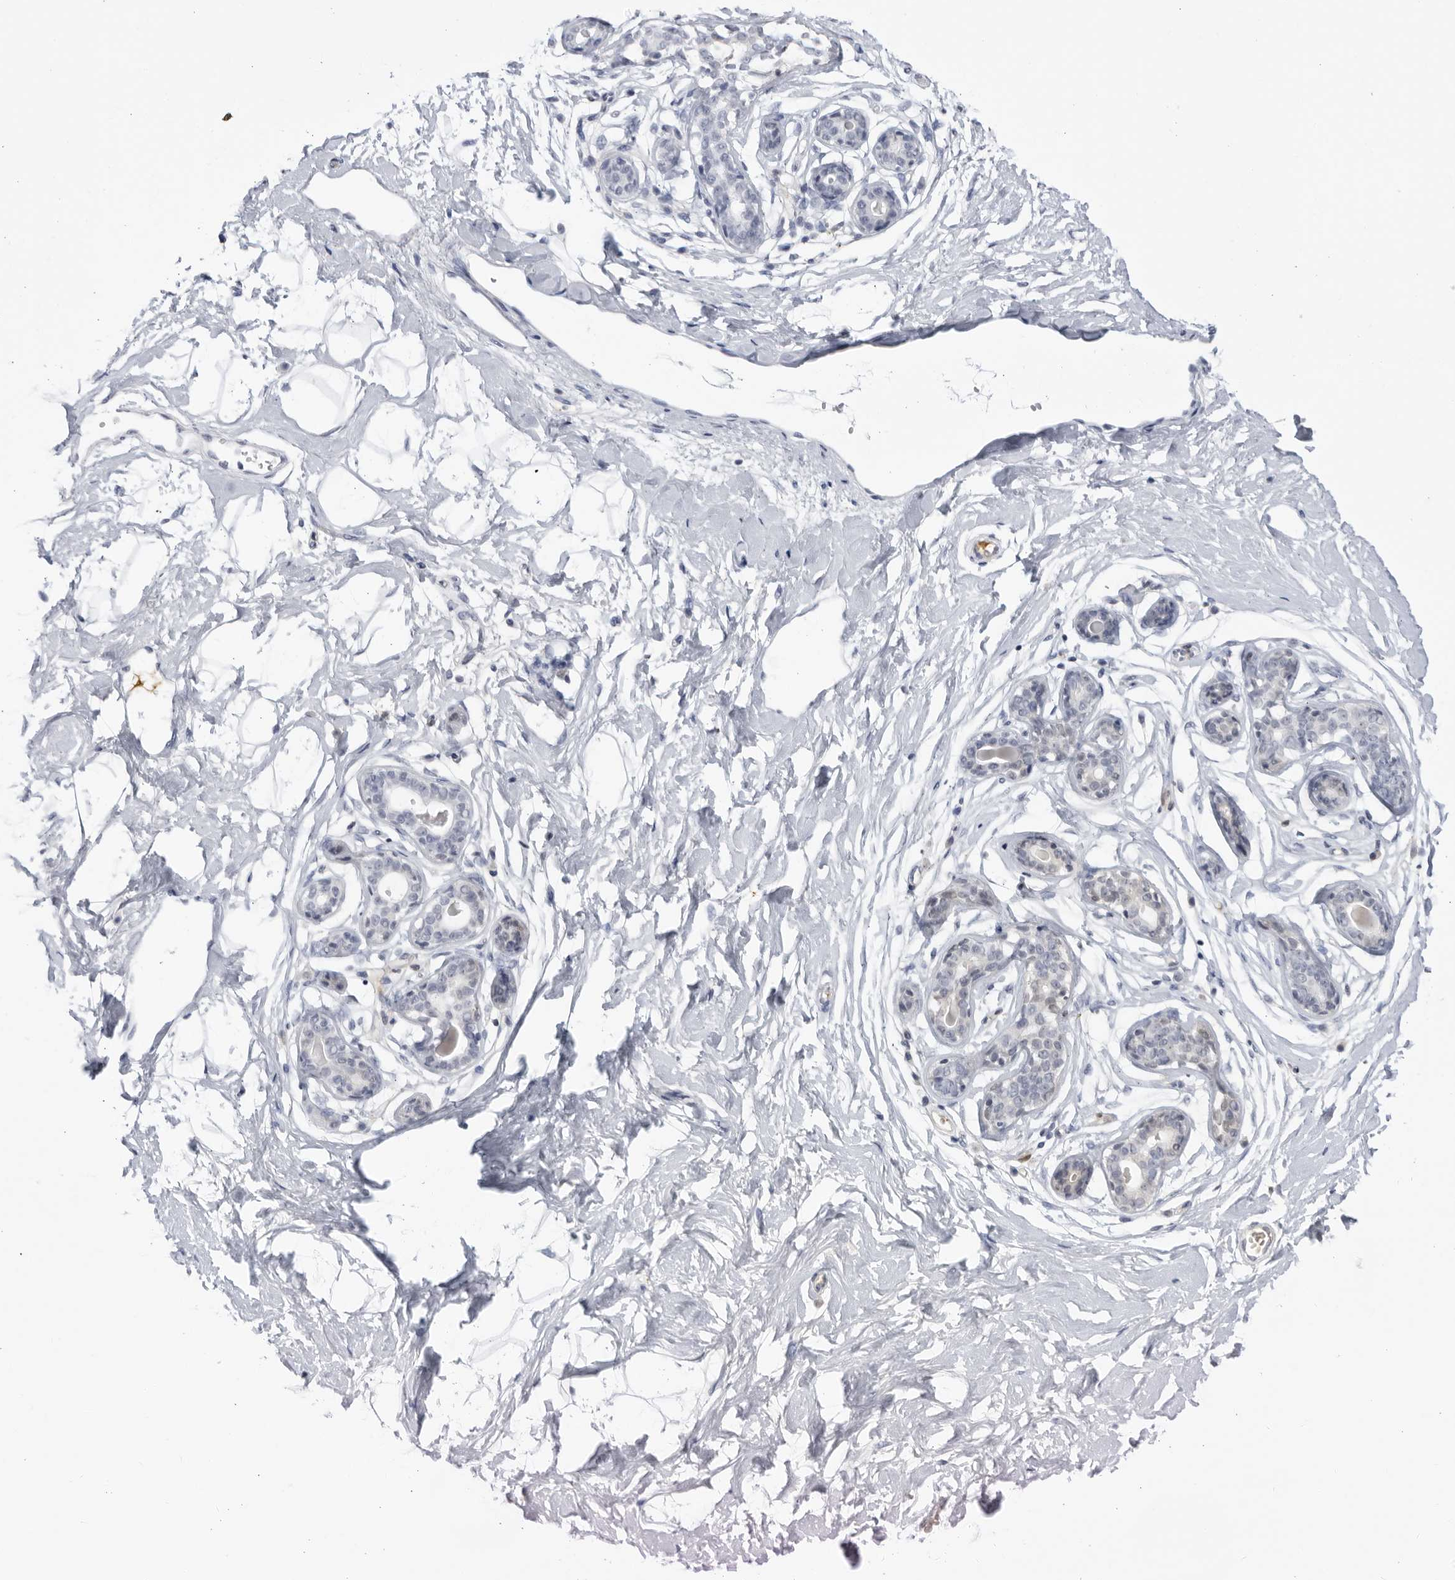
{"staining": {"intensity": "negative", "quantity": "none", "location": "none"}, "tissue": "breast", "cell_type": "Adipocytes", "image_type": "normal", "snomed": [{"axis": "morphology", "description": "Normal tissue, NOS"}, {"axis": "morphology", "description": "Adenoma, NOS"}, {"axis": "topography", "description": "Breast"}], "caption": "This is an immunohistochemistry (IHC) photomicrograph of normal breast. There is no expression in adipocytes.", "gene": "CNBD1", "patient": {"sex": "female", "age": 23}}